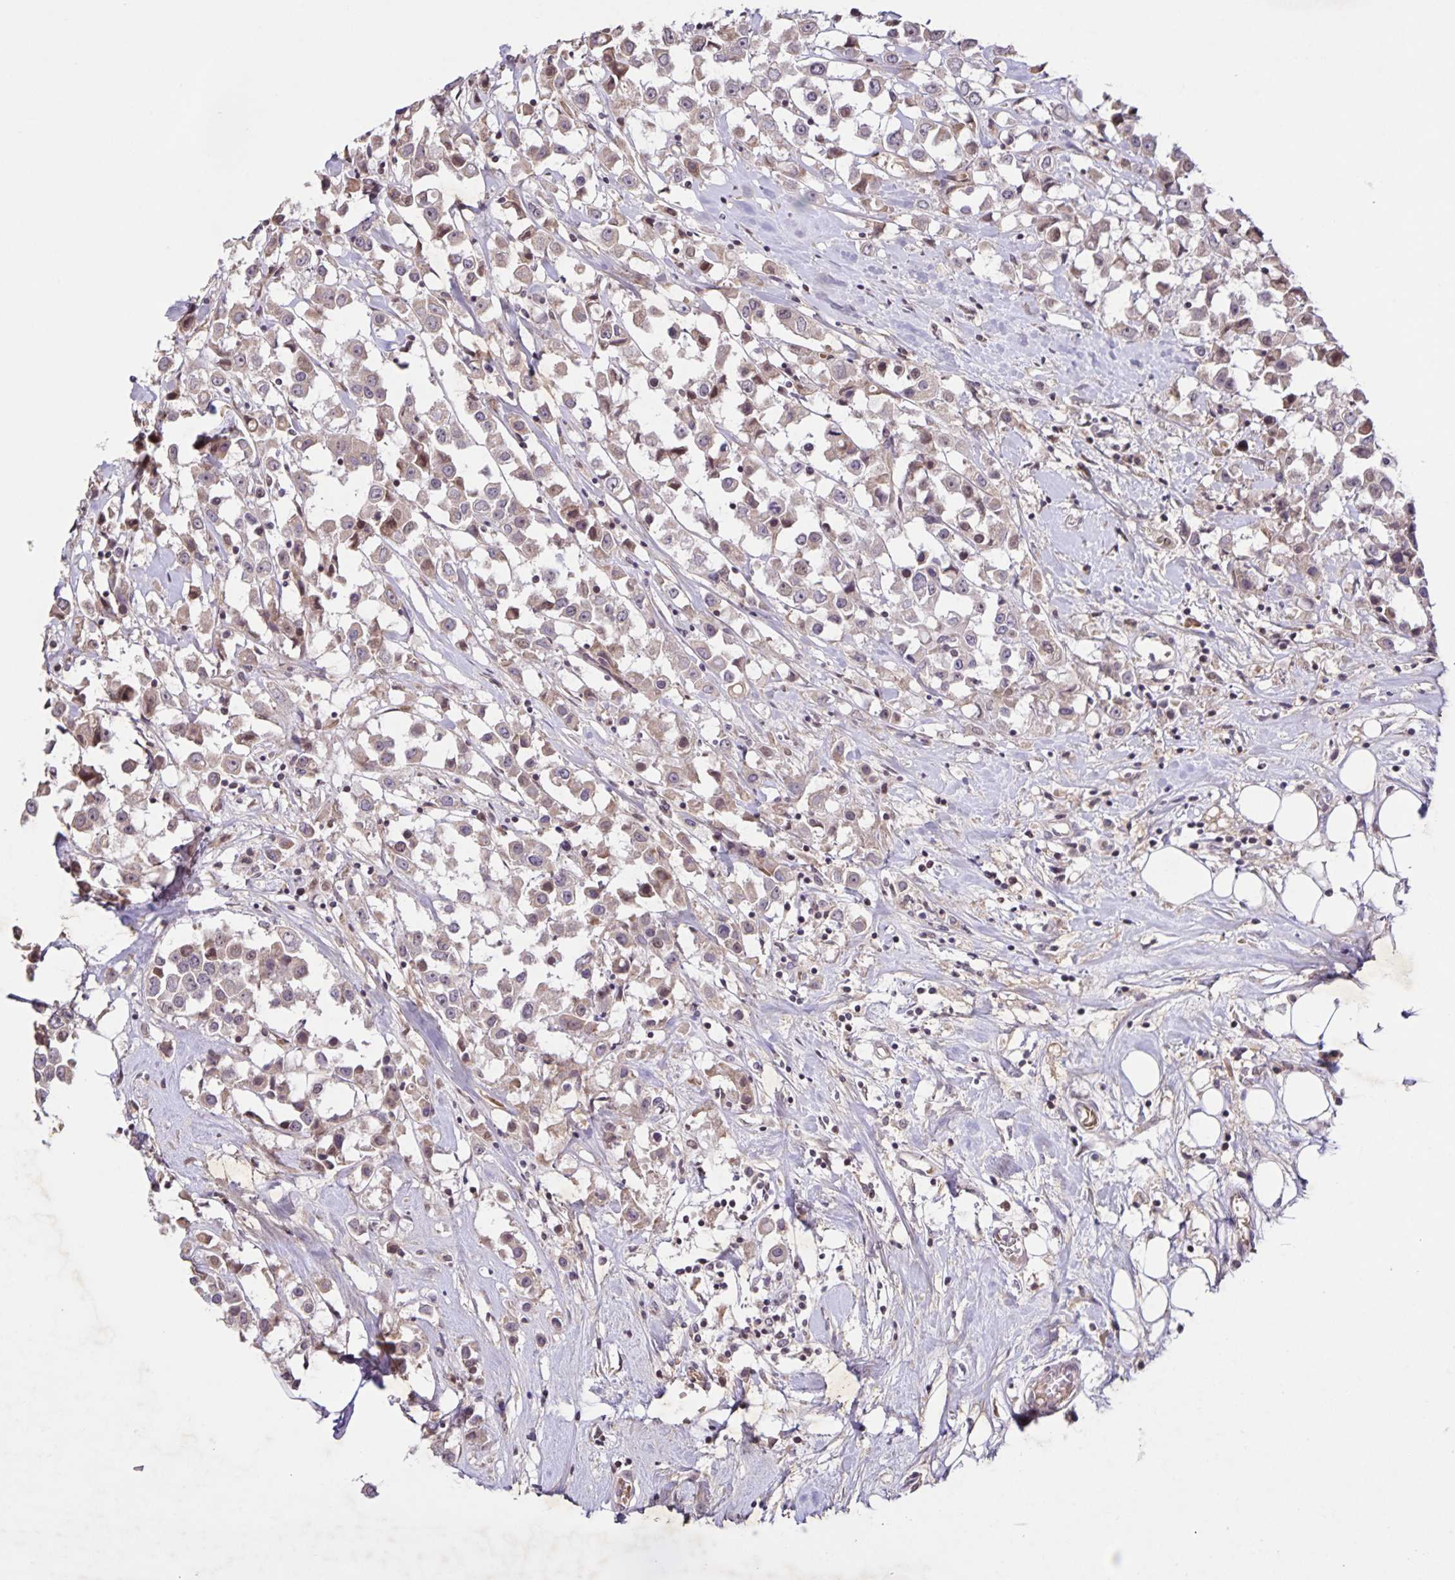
{"staining": {"intensity": "weak", "quantity": ">75%", "location": "cytoplasmic/membranous,nuclear"}, "tissue": "breast cancer", "cell_type": "Tumor cells", "image_type": "cancer", "snomed": [{"axis": "morphology", "description": "Duct carcinoma"}, {"axis": "topography", "description": "Breast"}], "caption": "An image of breast cancer (invasive ductal carcinoma) stained for a protein exhibits weak cytoplasmic/membranous and nuclear brown staining in tumor cells.", "gene": "GDF2", "patient": {"sex": "female", "age": 61}}